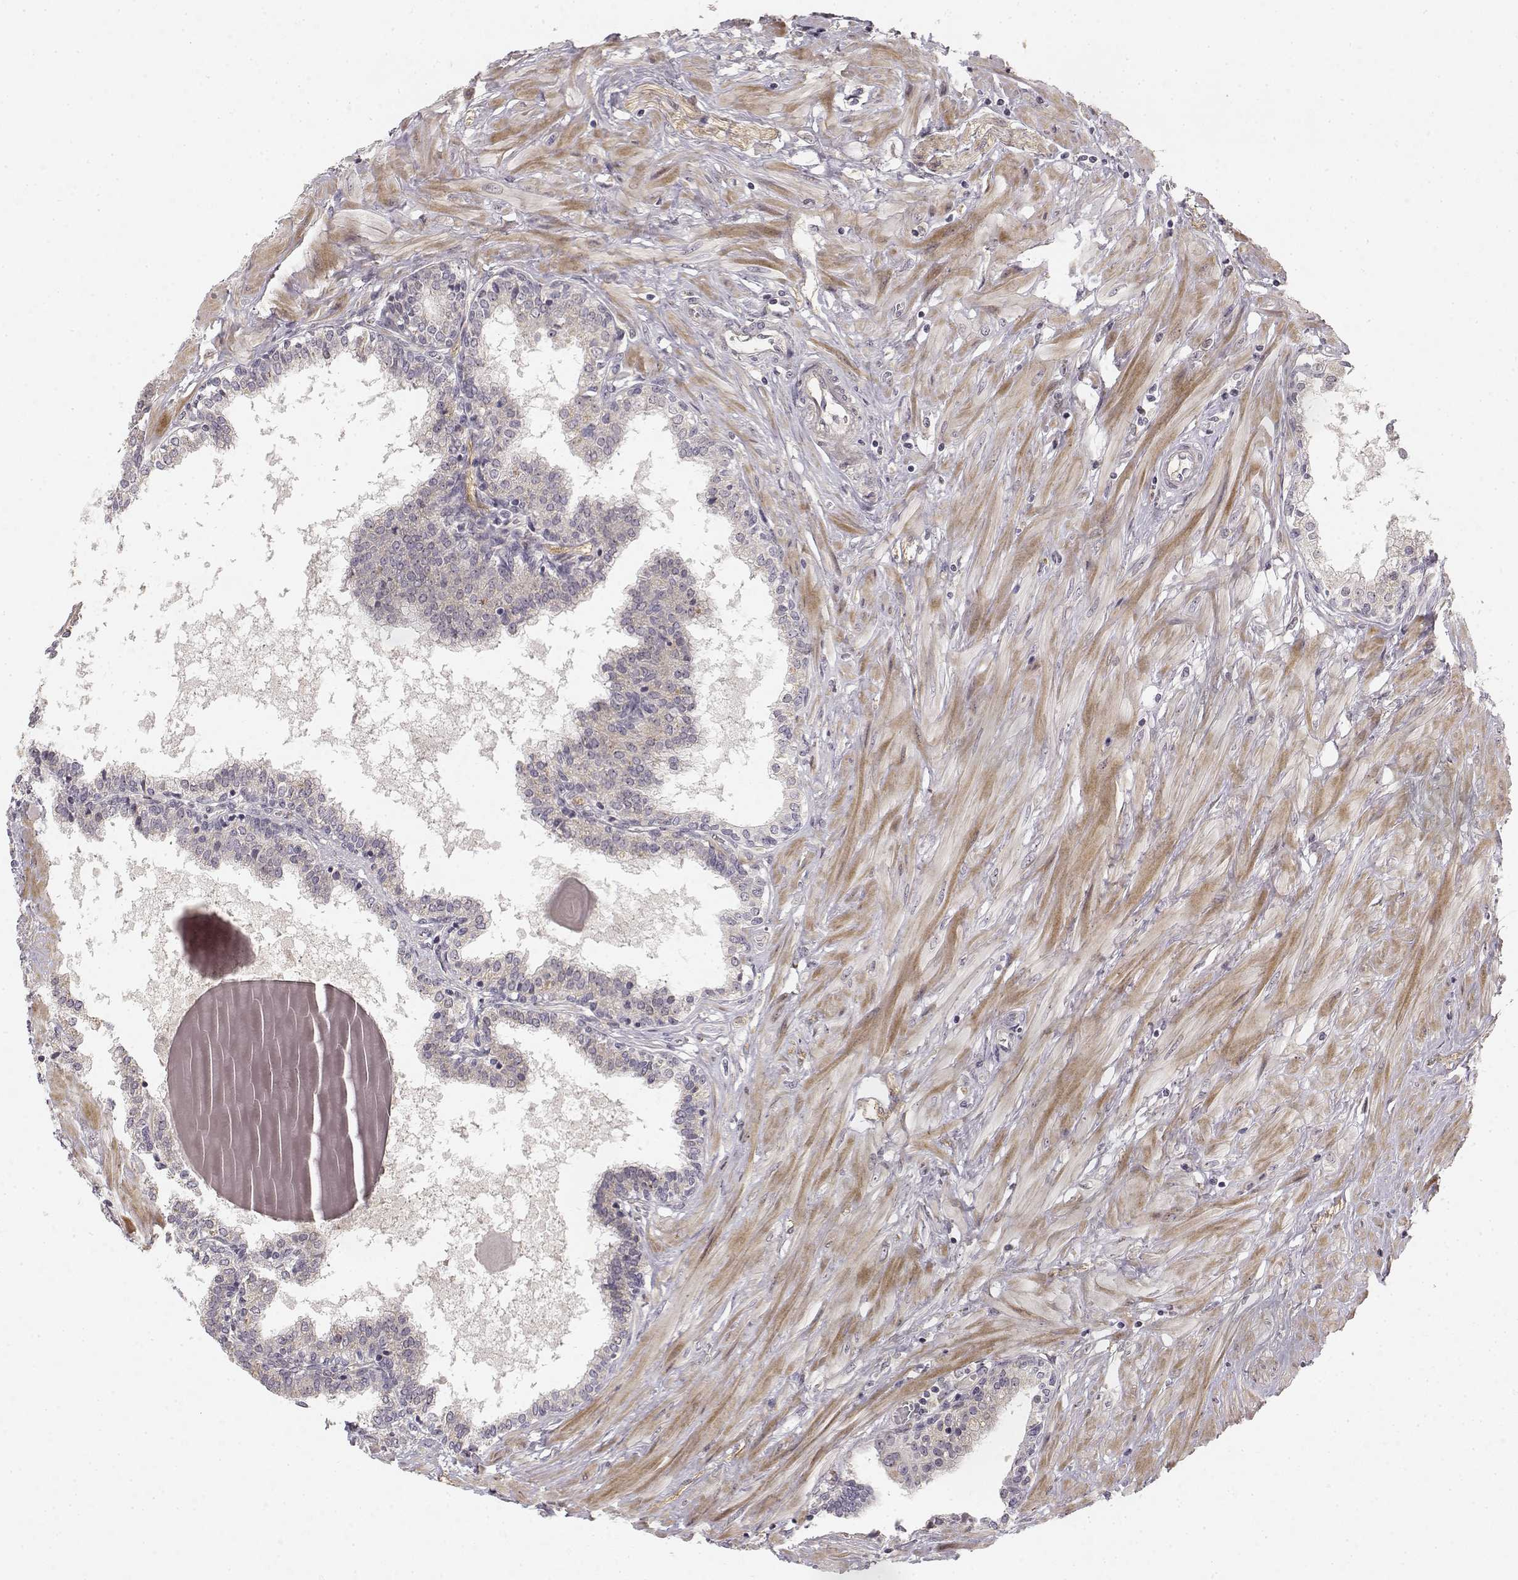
{"staining": {"intensity": "negative", "quantity": "none", "location": "none"}, "tissue": "prostate", "cell_type": "Glandular cells", "image_type": "normal", "snomed": [{"axis": "morphology", "description": "Normal tissue, NOS"}, {"axis": "topography", "description": "Prostate"}], "caption": "DAB (3,3'-diaminobenzidine) immunohistochemical staining of normal human prostate demonstrates no significant staining in glandular cells. (Stains: DAB IHC with hematoxylin counter stain, Microscopy: brightfield microscopy at high magnification).", "gene": "MED12L", "patient": {"sex": "male", "age": 55}}